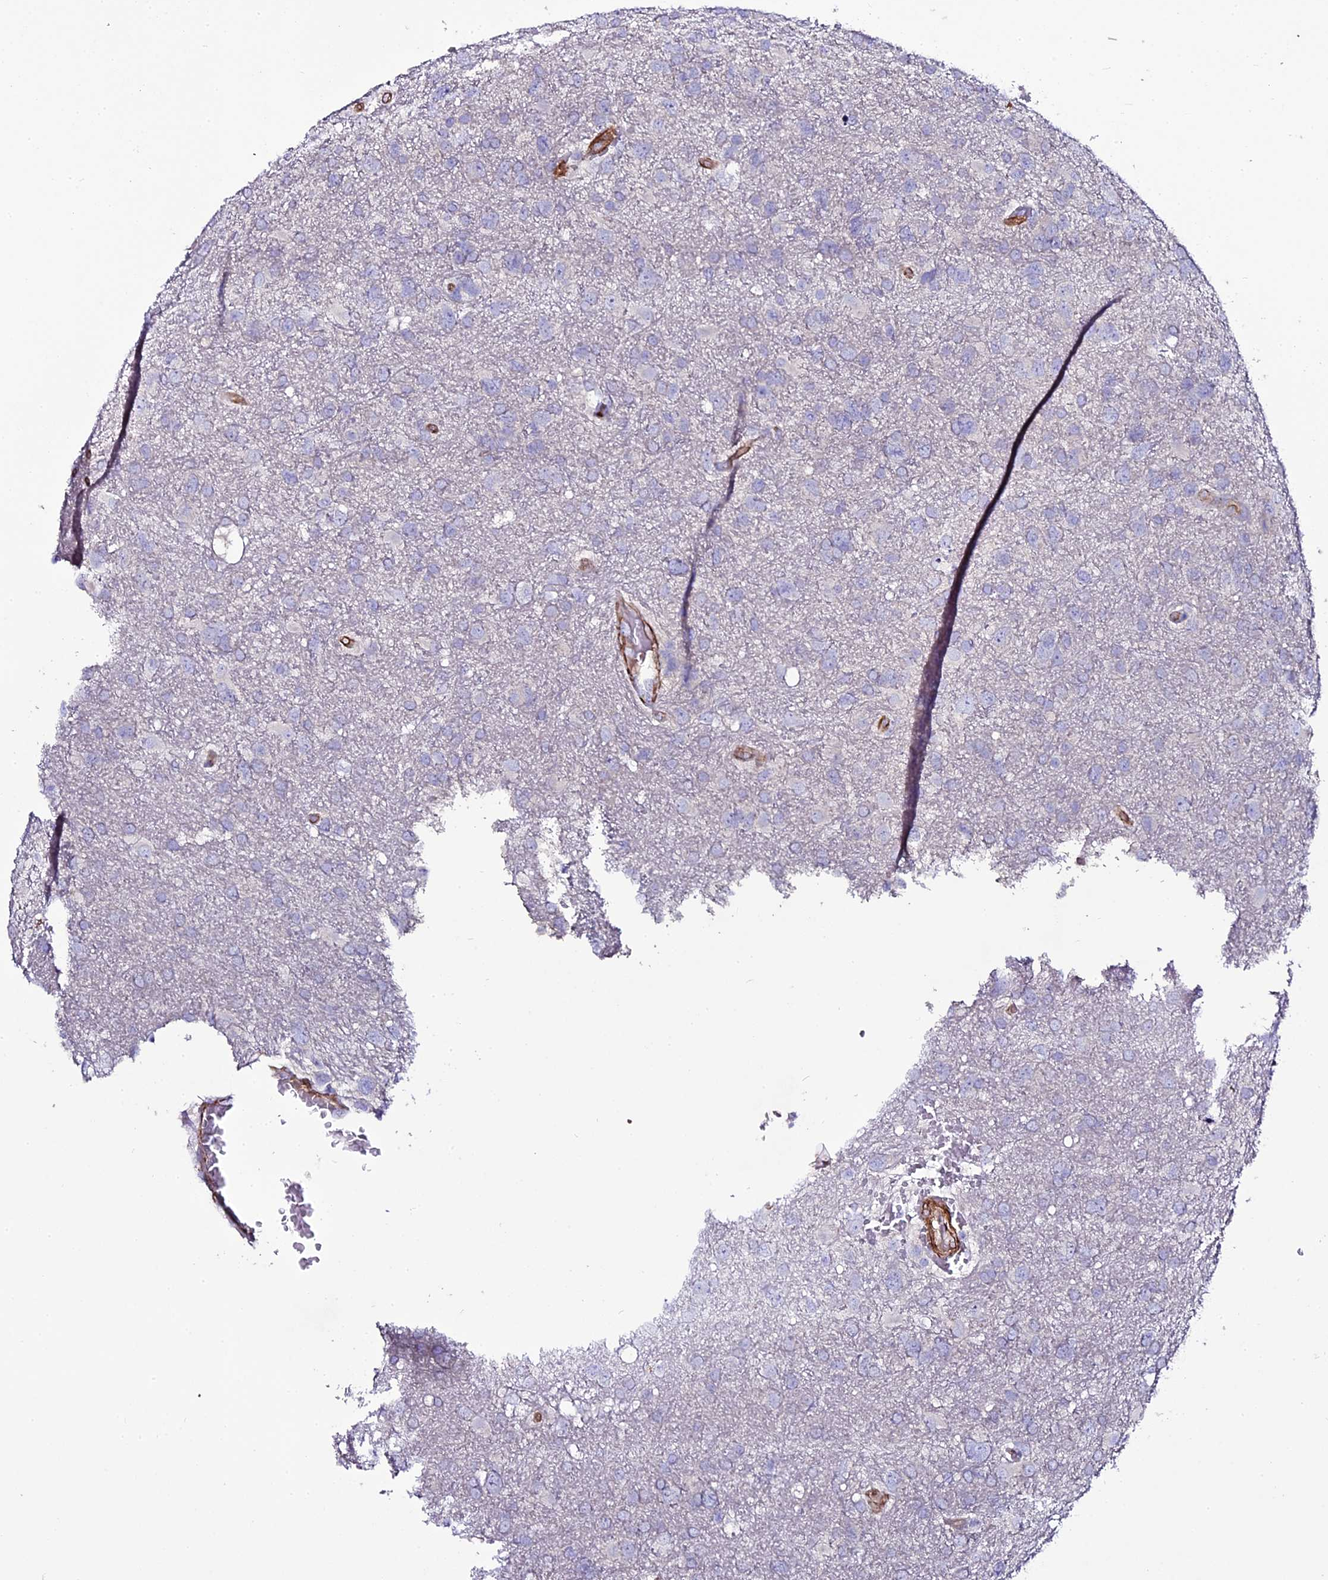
{"staining": {"intensity": "negative", "quantity": "none", "location": "none"}, "tissue": "glioma", "cell_type": "Tumor cells", "image_type": "cancer", "snomed": [{"axis": "morphology", "description": "Glioma, malignant, High grade"}, {"axis": "topography", "description": "Brain"}], "caption": "Image shows no significant protein expression in tumor cells of glioma.", "gene": "MEX3C", "patient": {"sex": "male", "age": 61}}